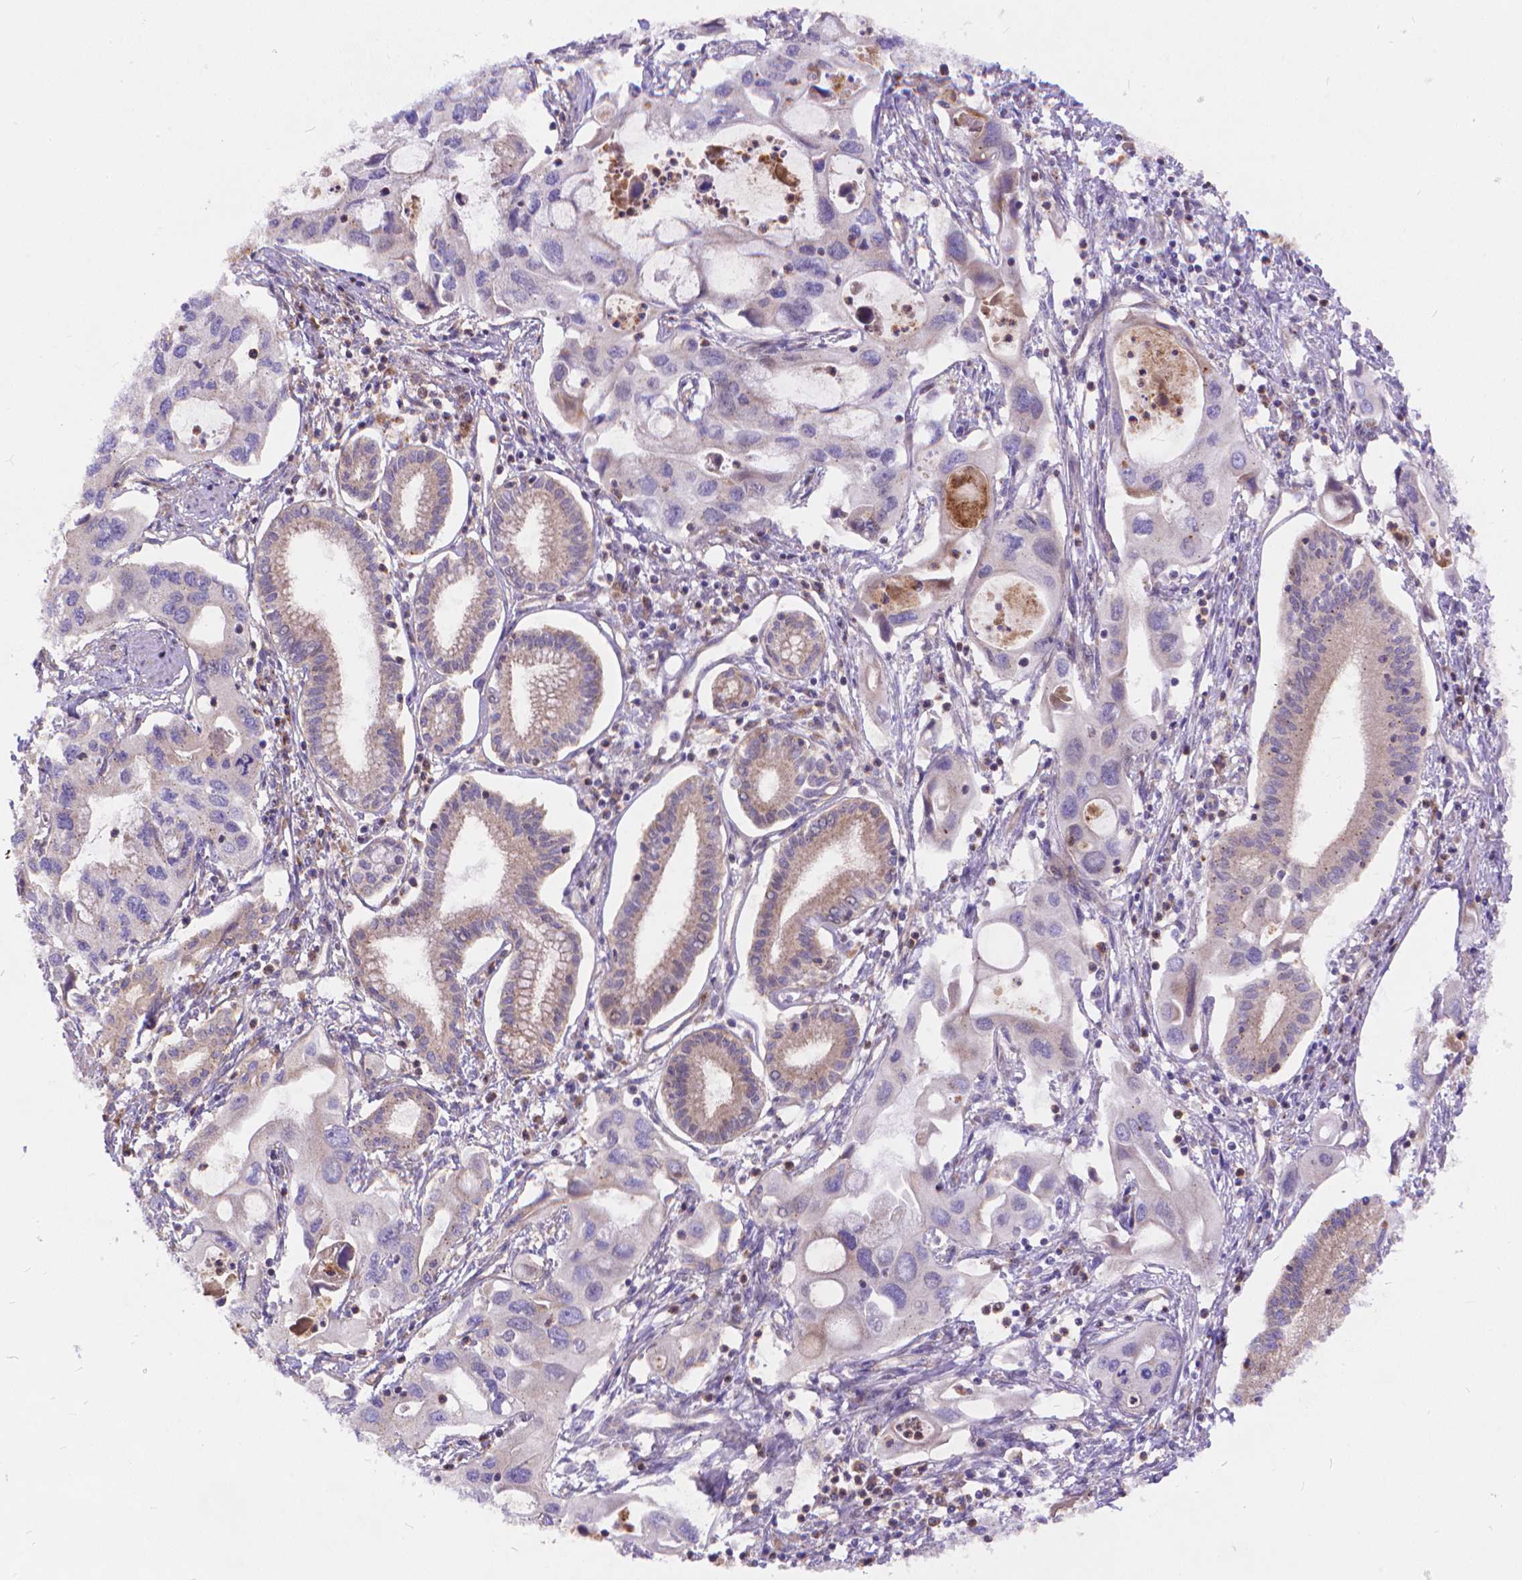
{"staining": {"intensity": "weak", "quantity": "<25%", "location": "cytoplasmic/membranous"}, "tissue": "pancreatic cancer", "cell_type": "Tumor cells", "image_type": "cancer", "snomed": [{"axis": "morphology", "description": "Adenocarcinoma, NOS"}, {"axis": "topography", "description": "Pancreas"}], "caption": "Immunohistochemical staining of human pancreatic cancer displays no significant expression in tumor cells.", "gene": "ARAP1", "patient": {"sex": "male", "age": 60}}